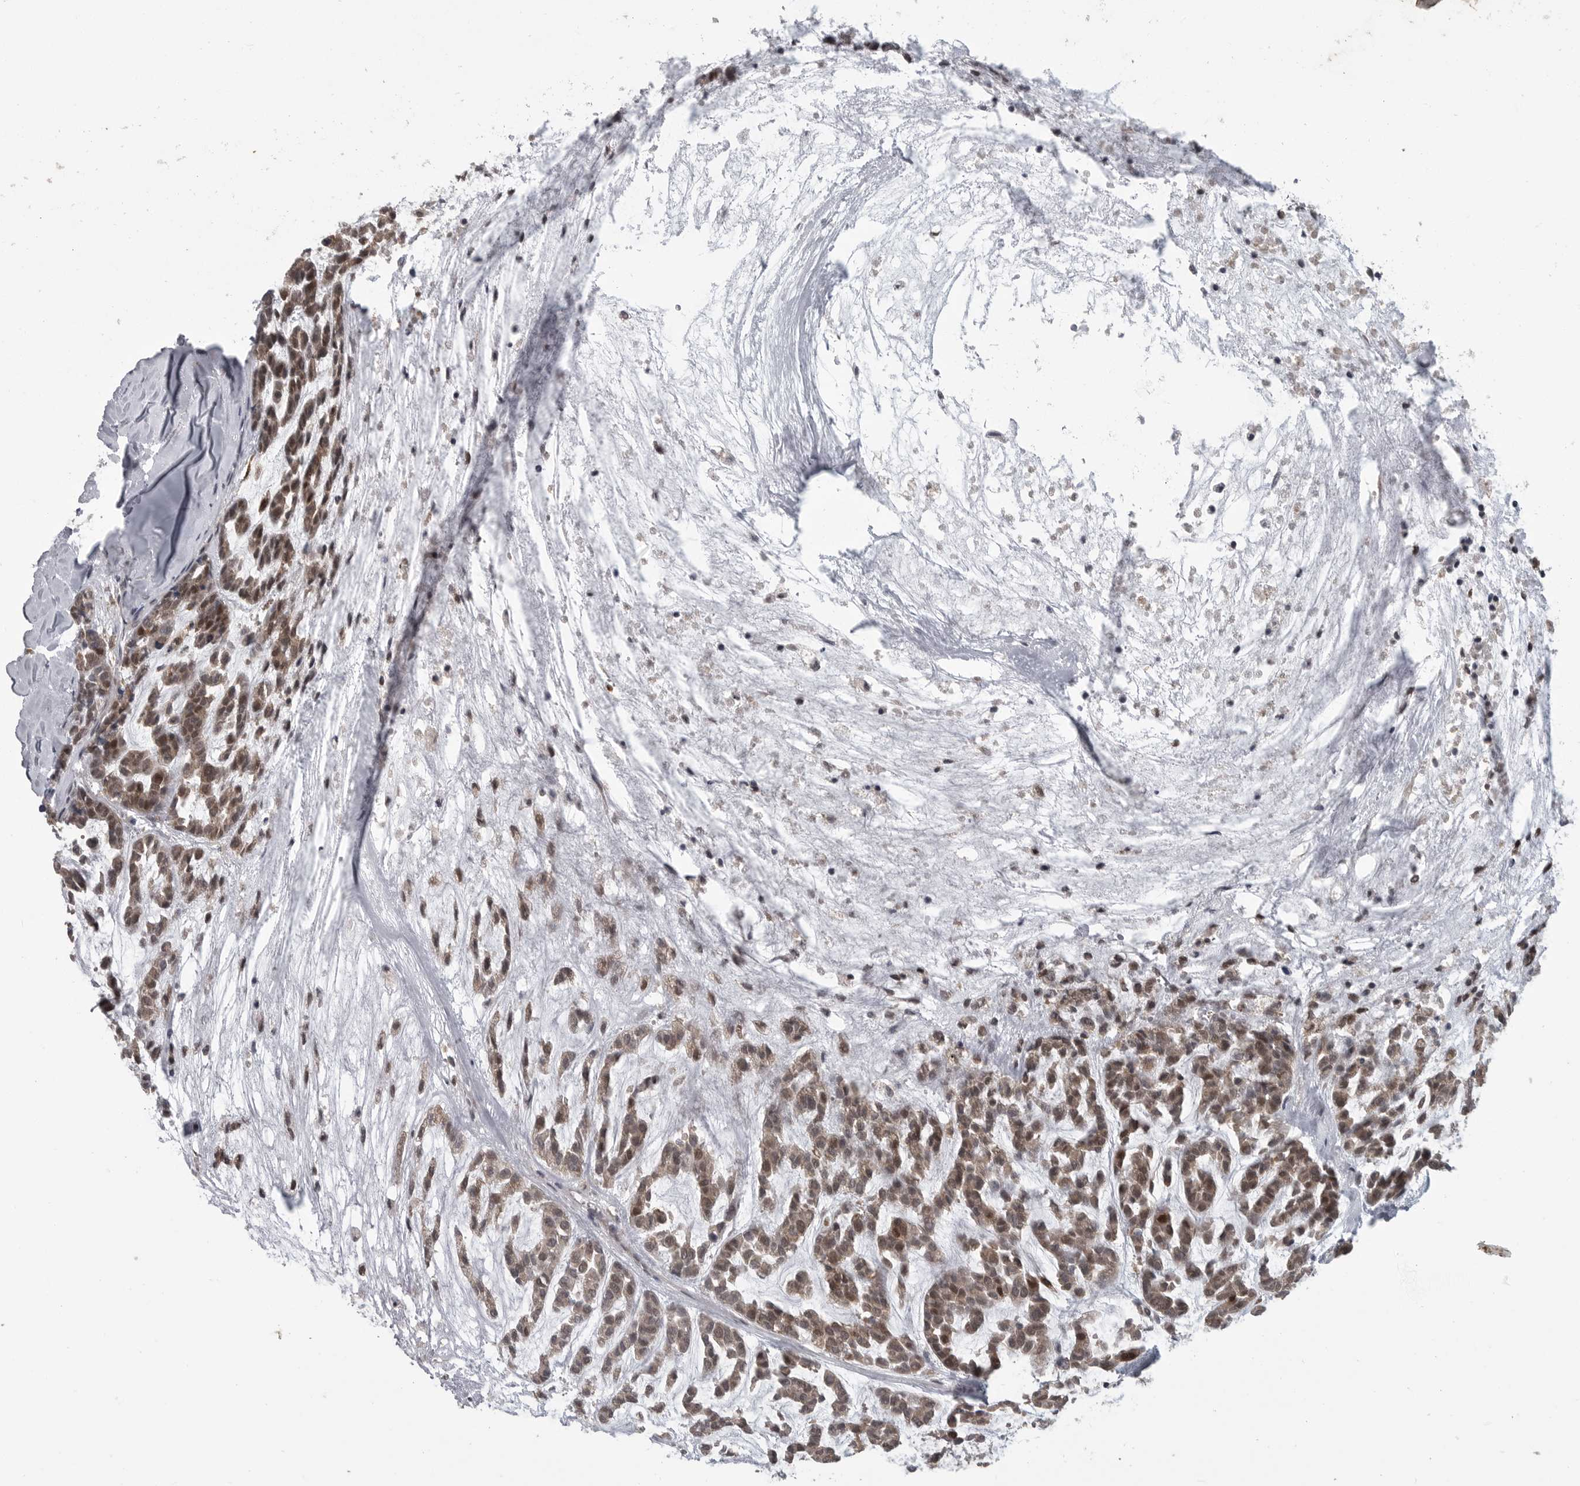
{"staining": {"intensity": "weak", "quantity": ">75%", "location": "cytoplasmic/membranous,nuclear"}, "tissue": "head and neck cancer", "cell_type": "Tumor cells", "image_type": "cancer", "snomed": [{"axis": "morphology", "description": "Adenocarcinoma, NOS"}, {"axis": "morphology", "description": "Adenoma, NOS"}, {"axis": "topography", "description": "Head-Neck"}], "caption": "High-magnification brightfield microscopy of head and neck cancer stained with DAB (3,3'-diaminobenzidine) (brown) and counterstained with hematoxylin (blue). tumor cells exhibit weak cytoplasmic/membranous and nuclear expression is seen in approximately>75% of cells.", "gene": "PPP1R9A", "patient": {"sex": "female", "age": 55}}